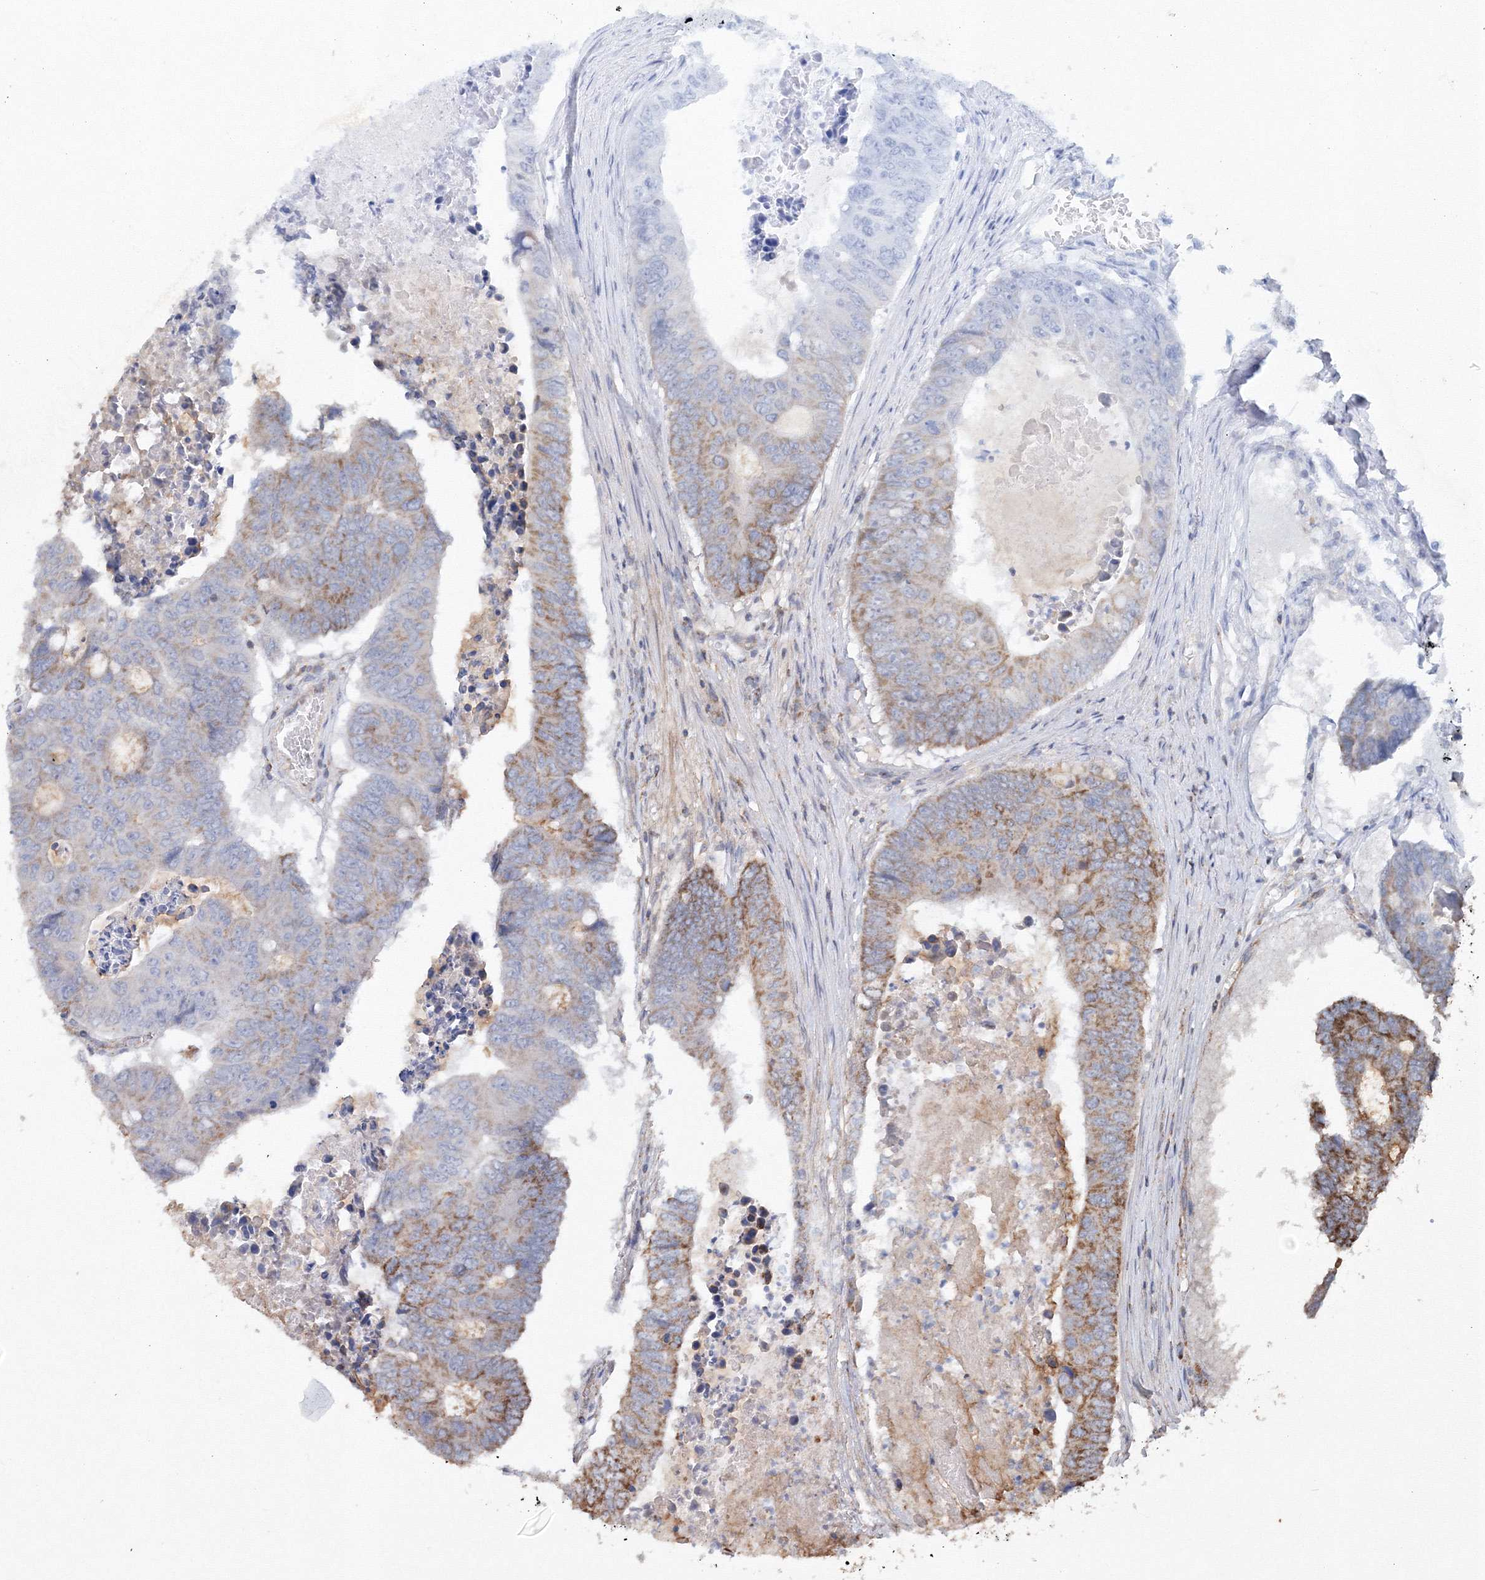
{"staining": {"intensity": "moderate", "quantity": "25%-75%", "location": "cytoplasmic/membranous"}, "tissue": "colorectal cancer", "cell_type": "Tumor cells", "image_type": "cancer", "snomed": [{"axis": "morphology", "description": "Adenocarcinoma, NOS"}, {"axis": "topography", "description": "Colon"}], "caption": "Protein expression analysis of colorectal cancer (adenocarcinoma) reveals moderate cytoplasmic/membranous positivity in approximately 25%-75% of tumor cells.", "gene": "TMEM139", "patient": {"sex": "male", "age": 87}}